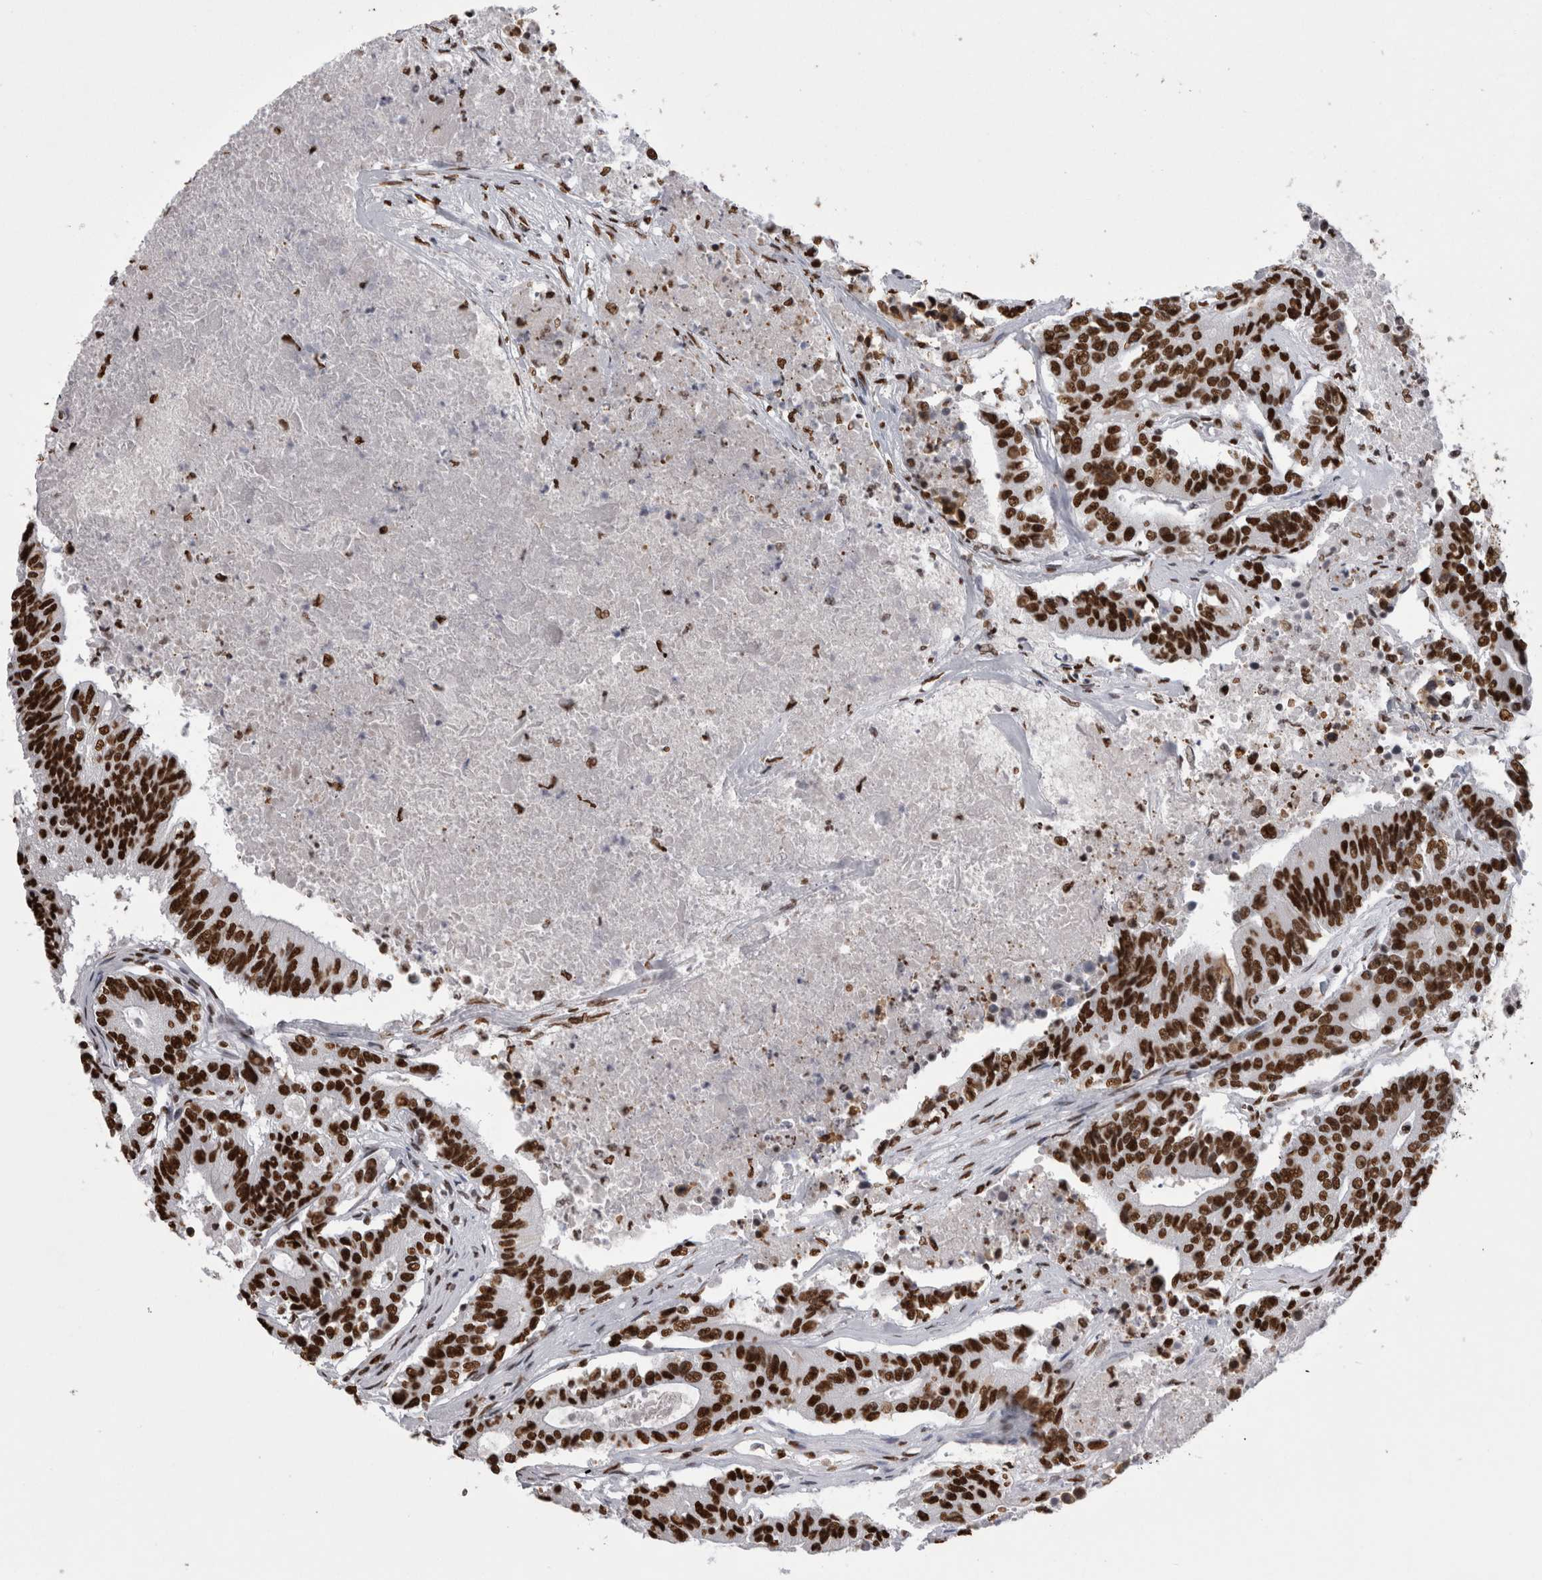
{"staining": {"intensity": "strong", "quantity": ">75%", "location": "nuclear"}, "tissue": "colorectal cancer", "cell_type": "Tumor cells", "image_type": "cancer", "snomed": [{"axis": "morphology", "description": "Adenocarcinoma, NOS"}, {"axis": "topography", "description": "Colon"}], "caption": "Tumor cells display strong nuclear expression in approximately >75% of cells in colorectal adenocarcinoma. The protein of interest is stained brown, and the nuclei are stained in blue (DAB (3,3'-diaminobenzidine) IHC with brightfield microscopy, high magnification).", "gene": "ALPK3", "patient": {"sex": "female", "age": 77}}